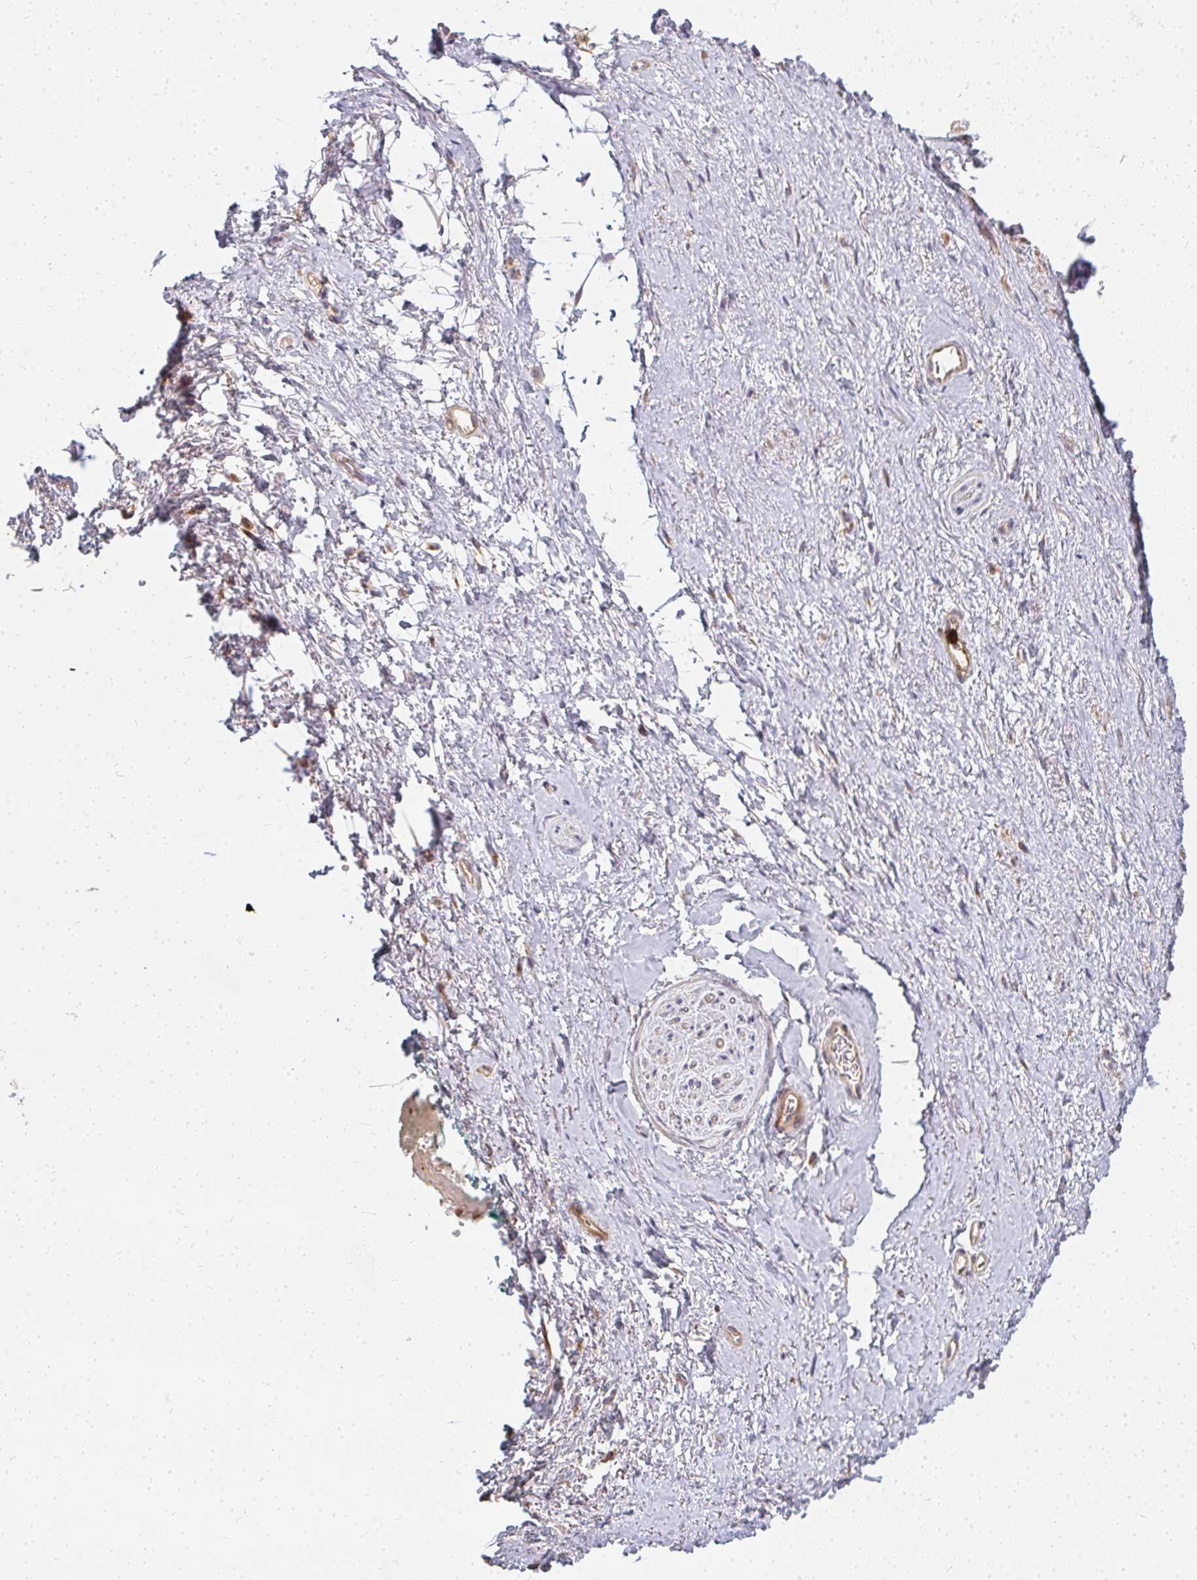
{"staining": {"intensity": "negative", "quantity": "none", "location": "none"}, "tissue": "adipose tissue", "cell_type": "Adipocytes", "image_type": "normal", "snomed": [{"axis": "morphology", "description": "Normal tissue, NOS"}, {"axis": "topography", "description": "Vulva"}, {"axis": "topography", "description": "Peripheral nerve tissue"}], "caption": "The photomicrograph shows no significant positivity in adipocytes of adipose tissue.", "gene": "CNTRL", "patient": {"sex": "female", "age": 66}}